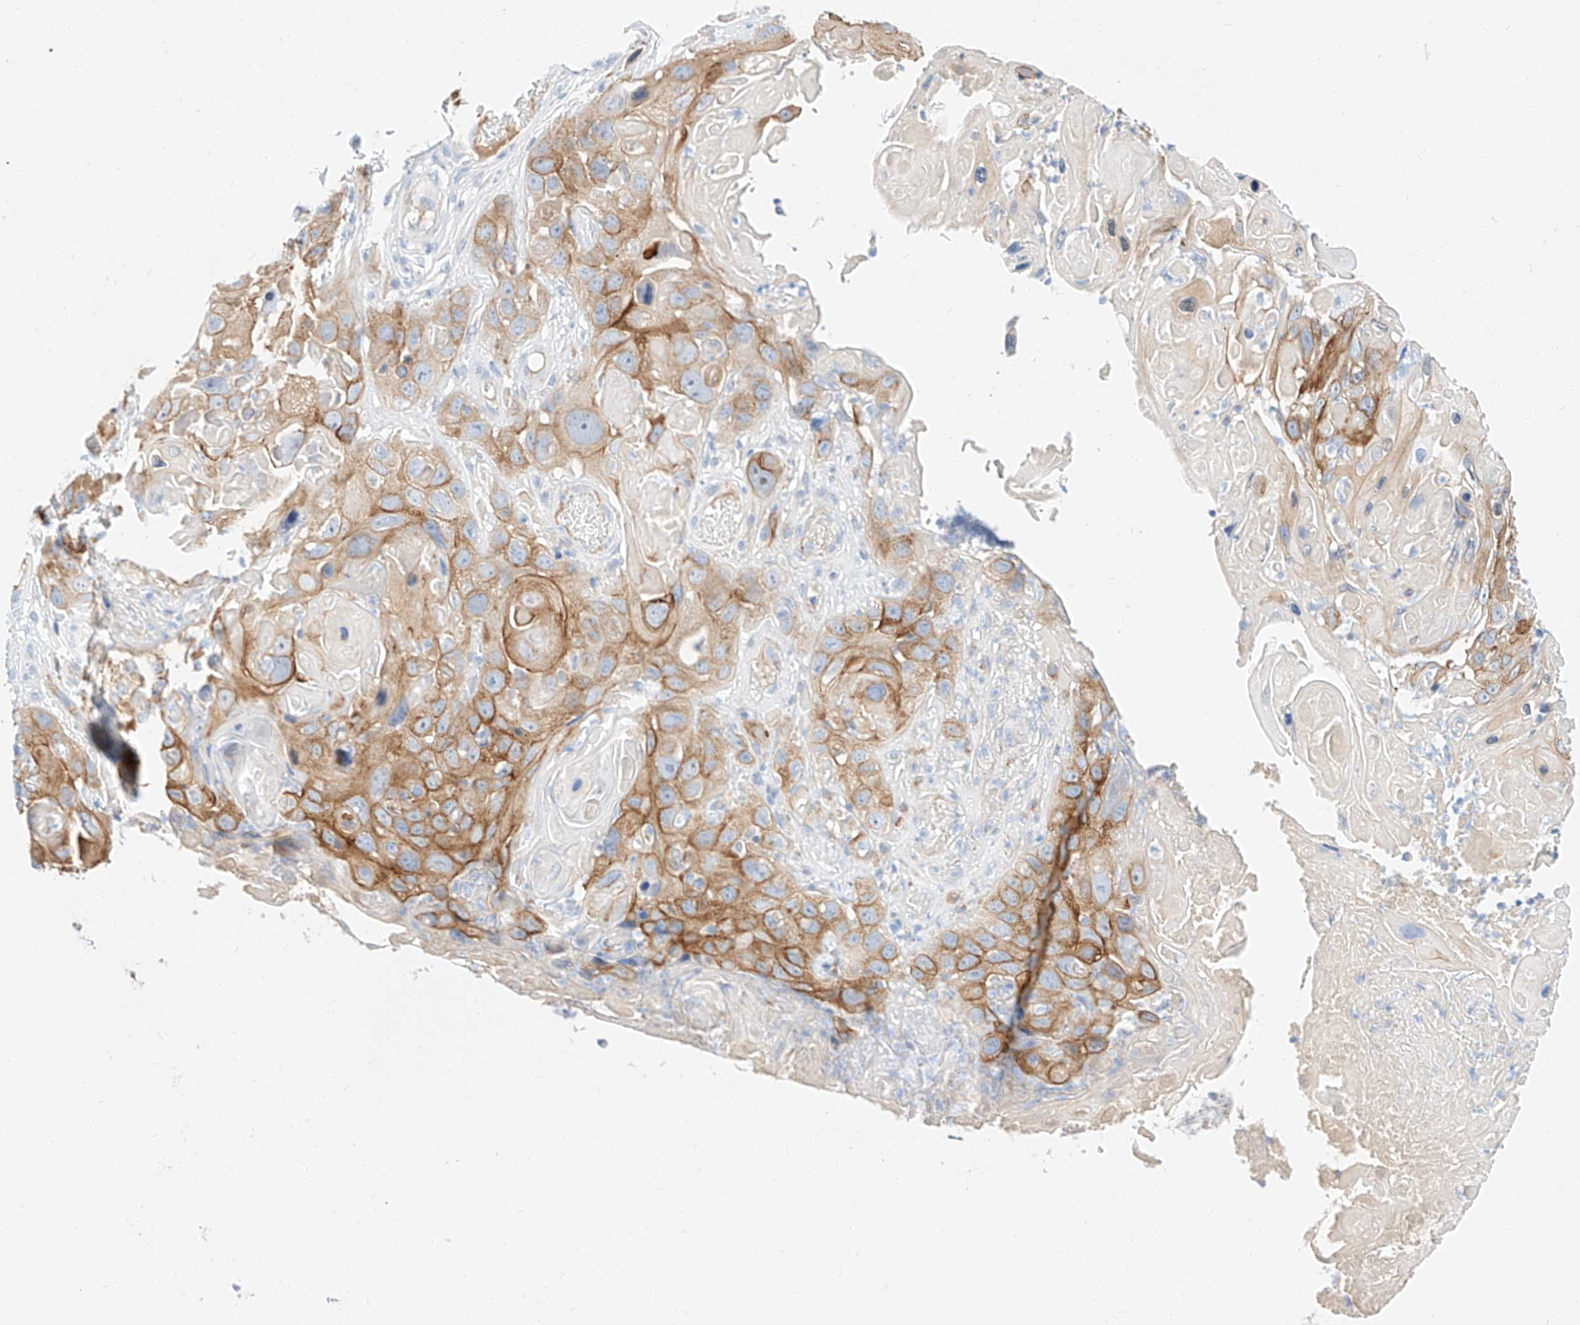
{"staining": {"intensity": "moderate", "quantity": ">75%", "location": "cytoplasmic/membranous"}, "tissue": "skin cancer", "cell_type": "Tumor cells", "image_type": "cancer", "snomed": [{"axis": "morphology", "description": "Squamous cell carcinoma, NOS"}, {"axis": "topography", "description": "Skin"}], "caption": "Moderate cytoplasmic/membranous positivity is present in about >75% of tumor cells in skin cancer.", "gene": "MAP7", "patient": {"sex": "male", "age": 55}}